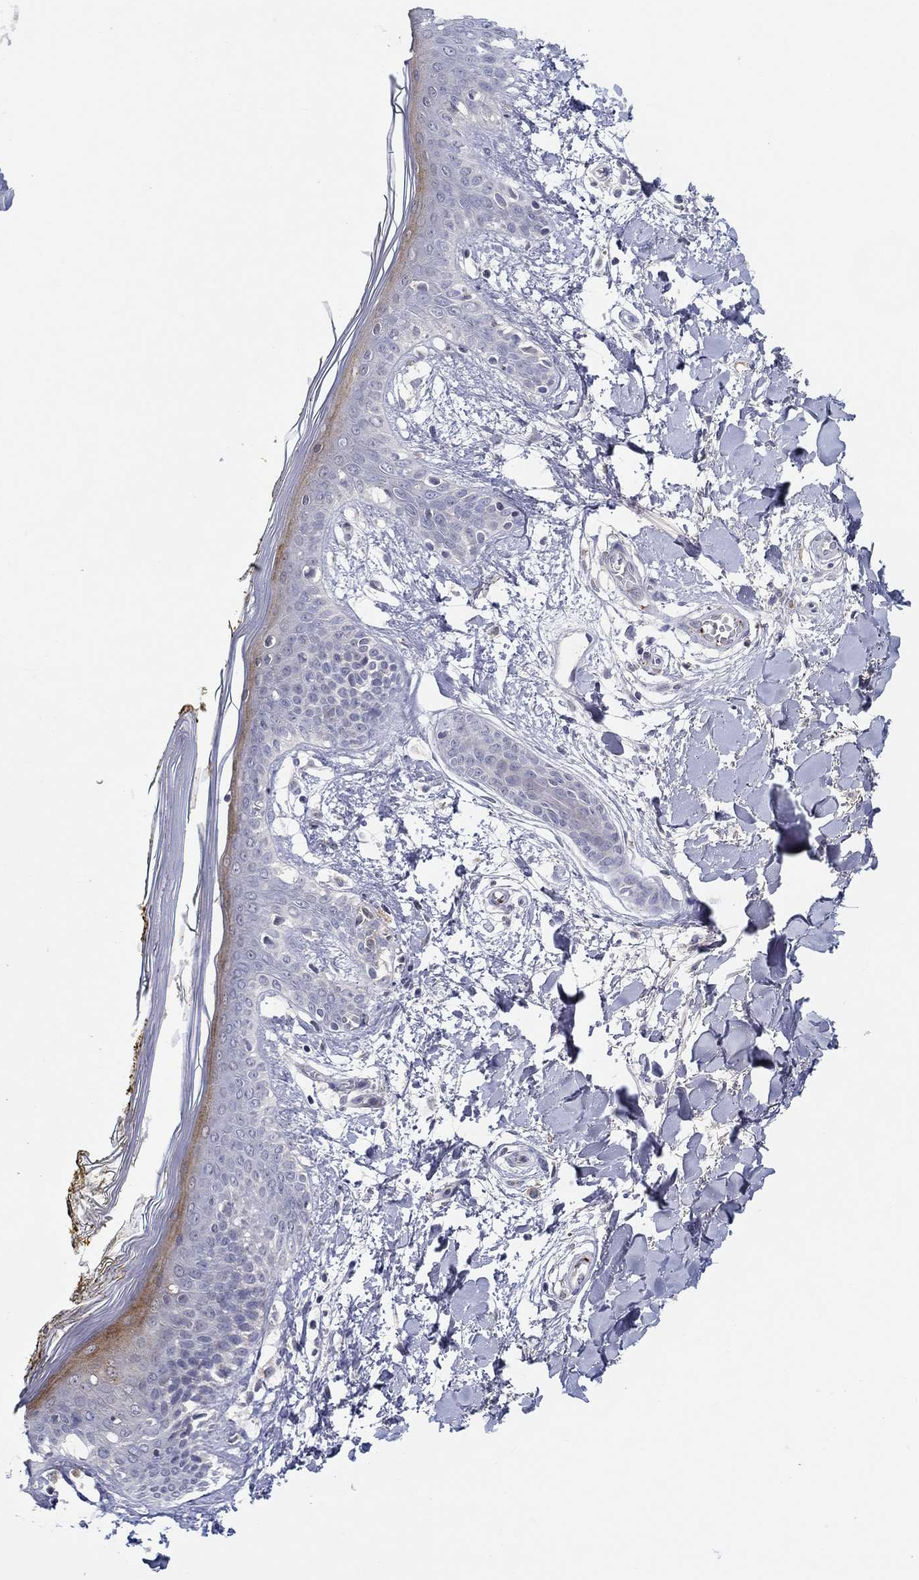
{"staining": {"intensity": "negative", "quantity": "none", "location": "none"}, "tissue": "skin", "cell_type": "Fibroblasts", "image_type": "normal", "snomed": [{"axis": "morphology", "description": "Normal tissue, NOS"}, {"axis": "topography", "description": "Skin"}], "caption": "Immunohistochemical staining of benign skin displays no significant expression in fibroblasts.", "gene": "ALOX12", "patient": {"sex": "female", "age": 34}}